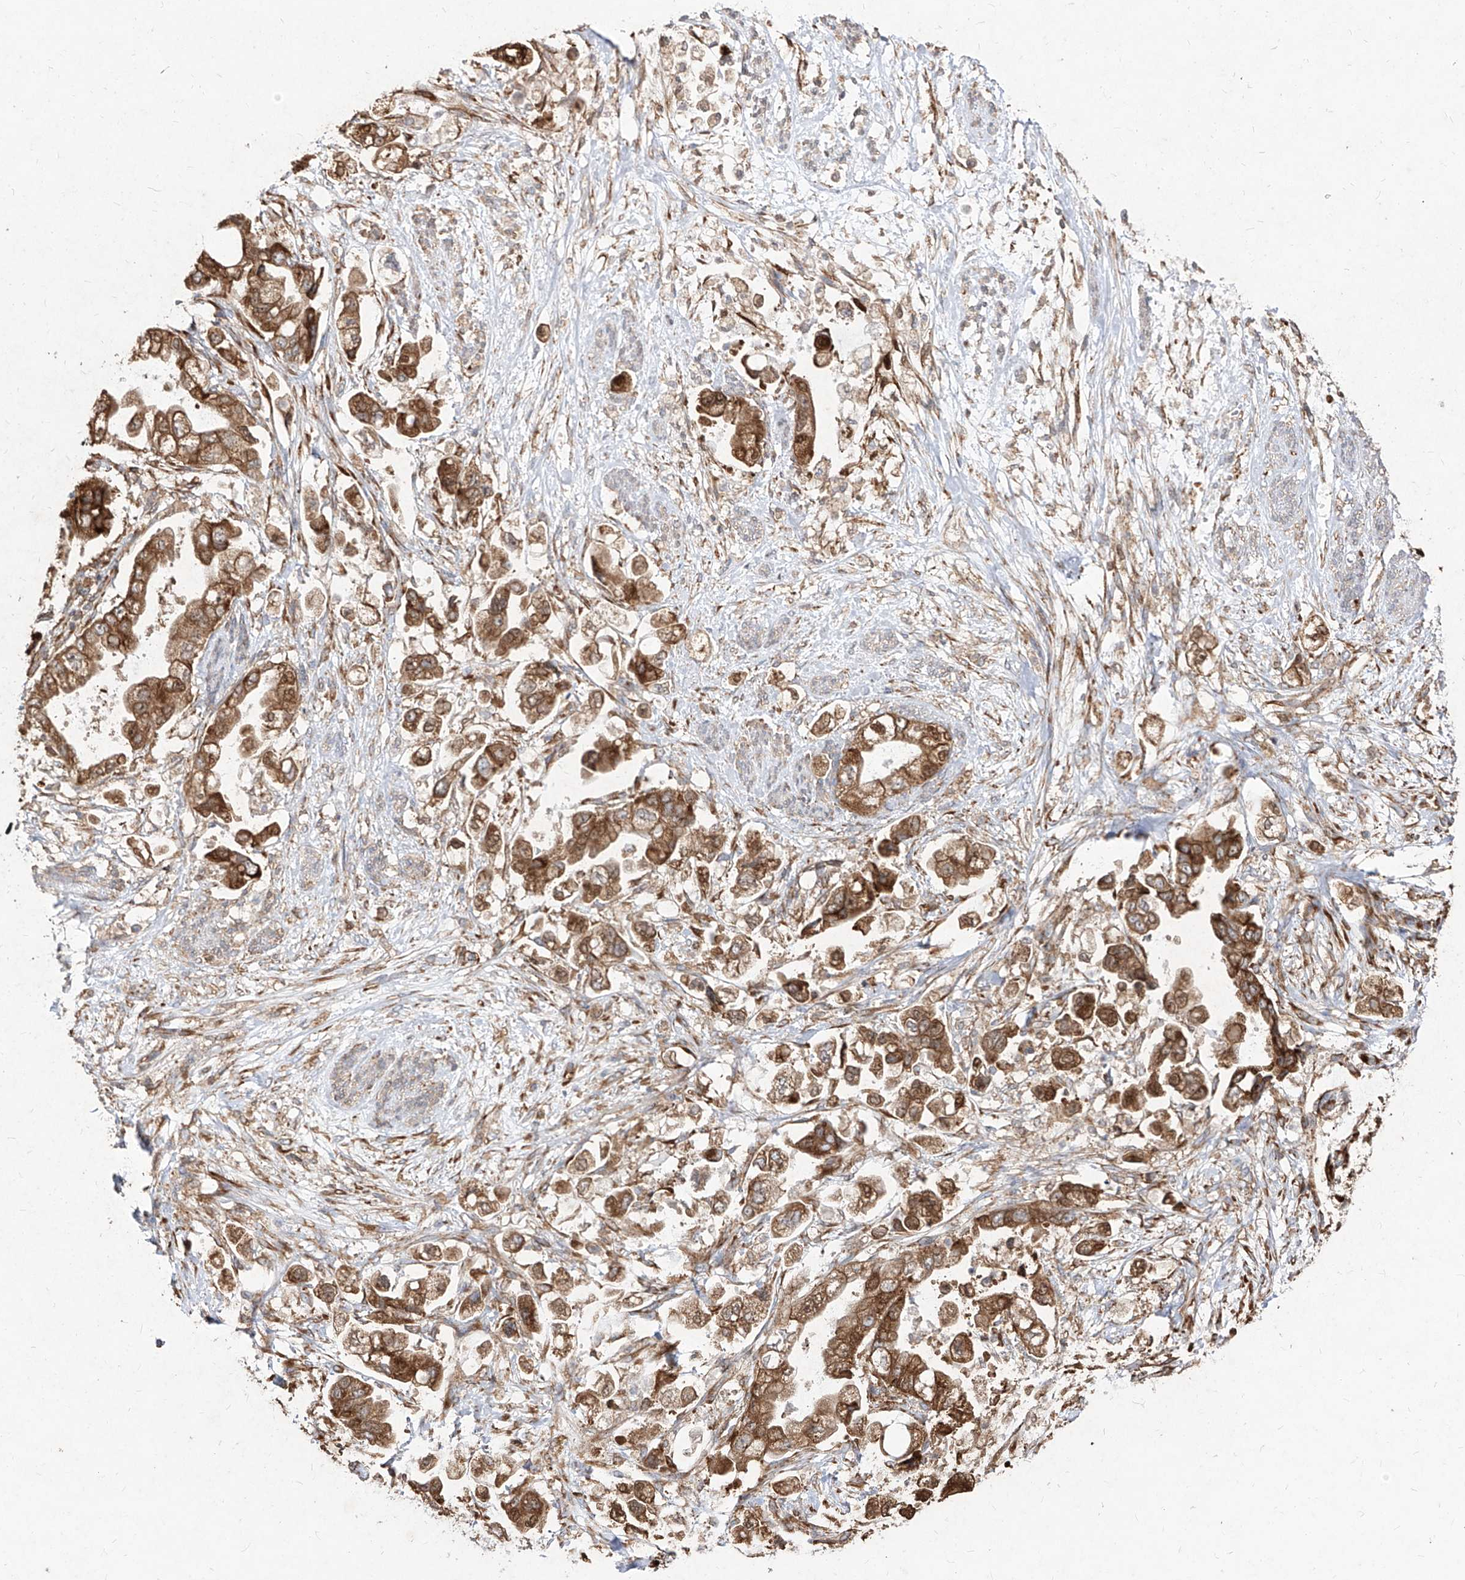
{"staining": {"intensity": "strong", "quantity": ">75%", "location": "cytoplasmic/membranous"}, "tissue": "stomach cancer", "cell_type": "Tumor cells", "image_type": "cancer", "snomed": [{"axis": "morphology", "description": "Adenocarcinoma, NOS"}, {"axis": "topography", "description": "Stomach"}], "caption": "Immunohistochemical staining of human stomach cancer exhibits high levels of strong cytoplasmic/membranous expression in approximately >75% of tumor cells.", "gene": "RPS25", "patient": {"sex": "male", "age": 62}}